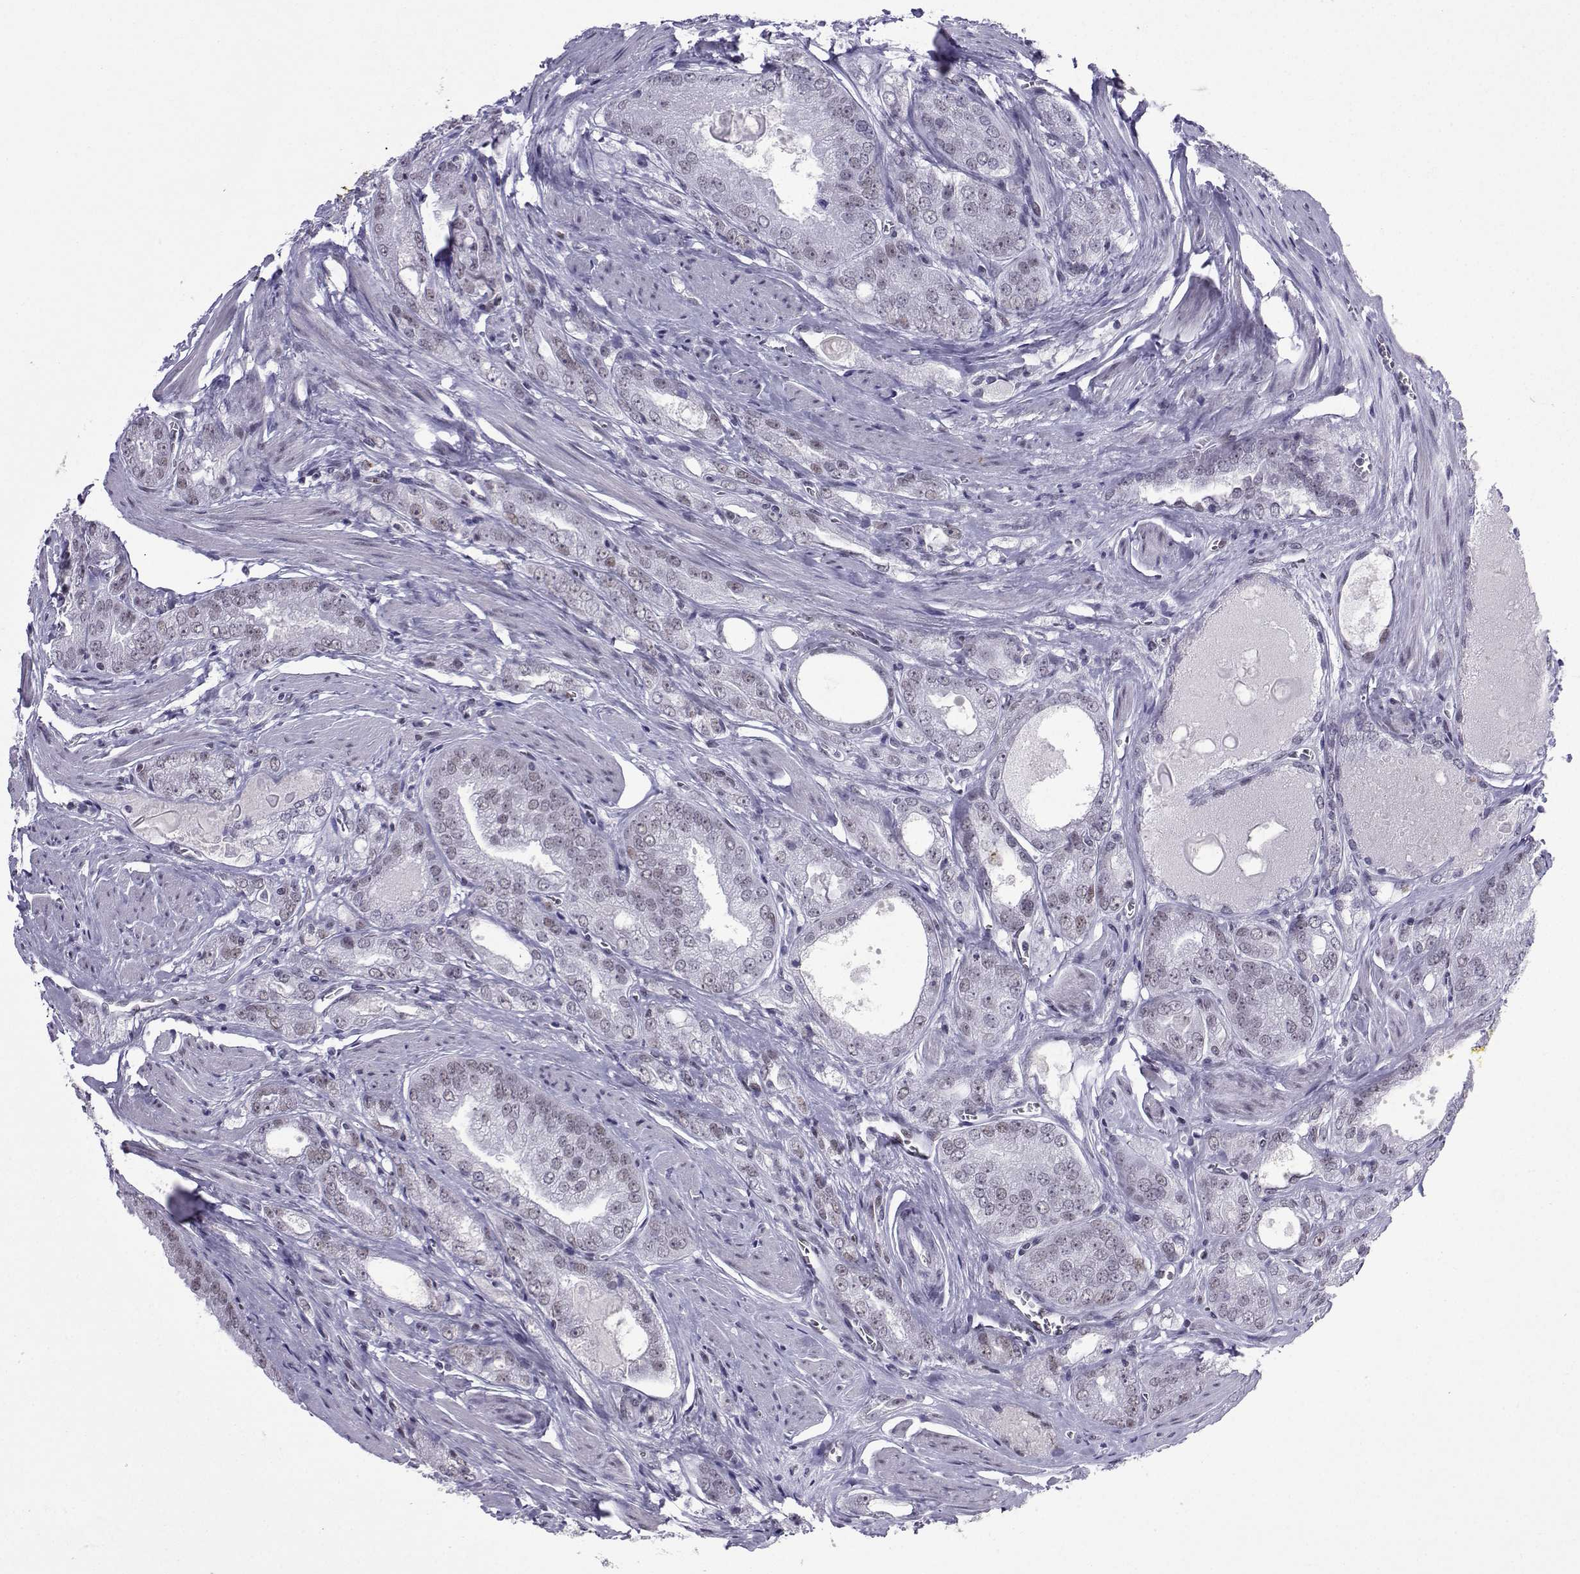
{"staining": {"intensity": "negative", "quantity": "none", "location": "none"}, "tissue": "prostate cancer", "cell_type": "Tumor cells", "image_type": "cancer", "snomed": [{"axis": "morphology", "description": "Adenocarcinoma, NOS"}, {"axis": "morphology", "description": "Adenocarcinoma, High grade"}, {"axis": "topography", "description": "Prostate"}], "caption": "An IHC photomicrograph of prostate cancer is shown. There is no staining in tumor cells of prostate cancer.", "gene": "LORICRIN", "patient": {"sex": "male", "age": 70}}